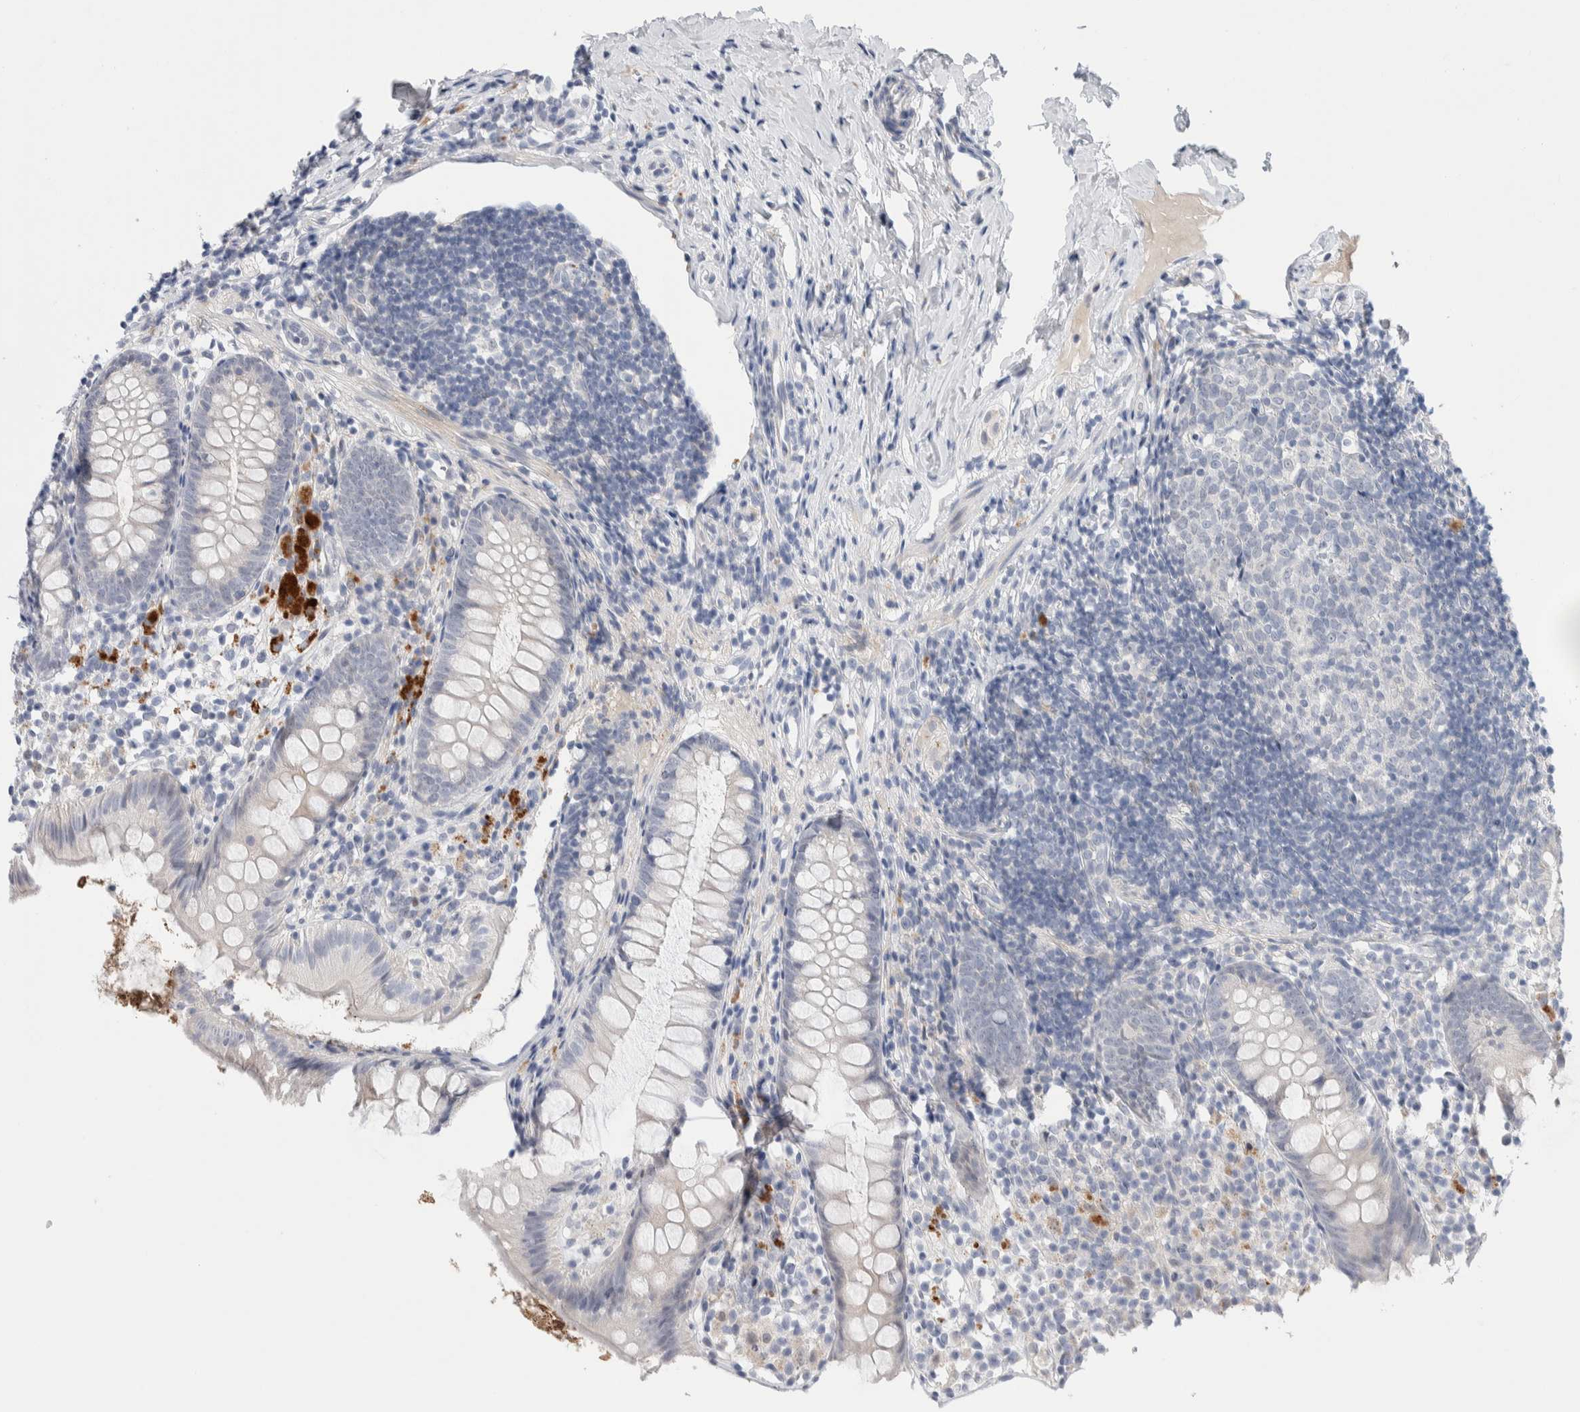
{"staining": {"intensity": "negative", "quantity": "none", "location": "none"}, "tissue": "appendix", "cell_type": "Glandular cells", "image_type": "normal", "snomed": [{"axis": "morphology", "description": "Normal tissue, NOS"}, {"axis": "topography", "description": "Appendix"}], "caption": "This is an IHC image of unremarkable appendix. There is no staining in glandular cells.", "gene": "DNAJB6", "patient": {"sex": "female", "age": 20}}